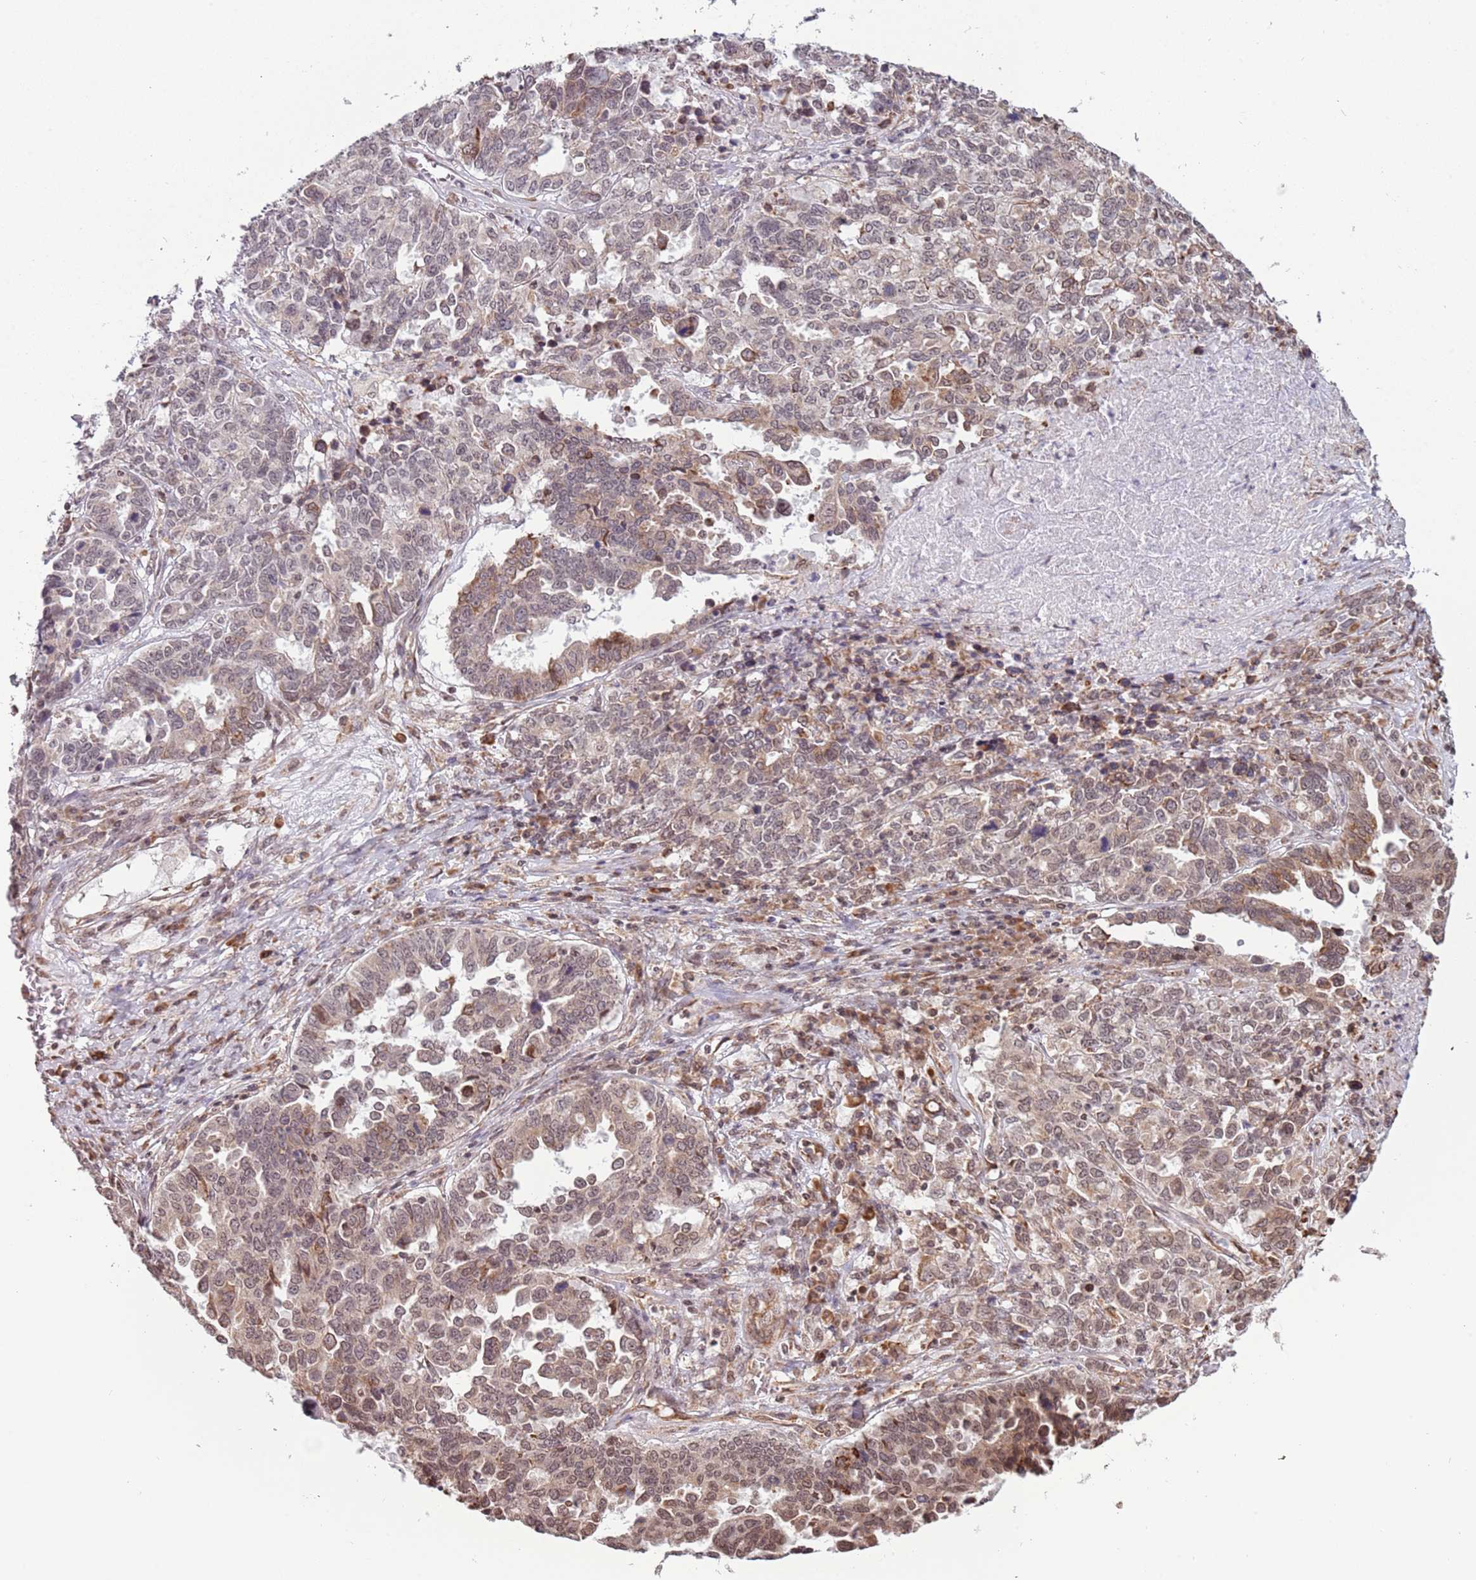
{"staining": {"intensity": "moderate", "quantity": "25%-75%", "location": "cytoplasmic/membranous,nuclear"}, "tissue": "ovarian cancer", "cell_type": "Tumor cells", "image_type": "cancer", "snomed": [{"axis": "morphology", "description": "Carcinoma, endometroid"}, {"axis": "topography", "description": "Ovary"}], "caption": "A medium amount of moderate cytoplasmic/membranous and nuclear expression is present in approximately 25%-75% of tumor cells in ovarian endometroid carcinoma tissue.", "gene": "BARD1", "patient": {"sex": "female", "age": 62}}